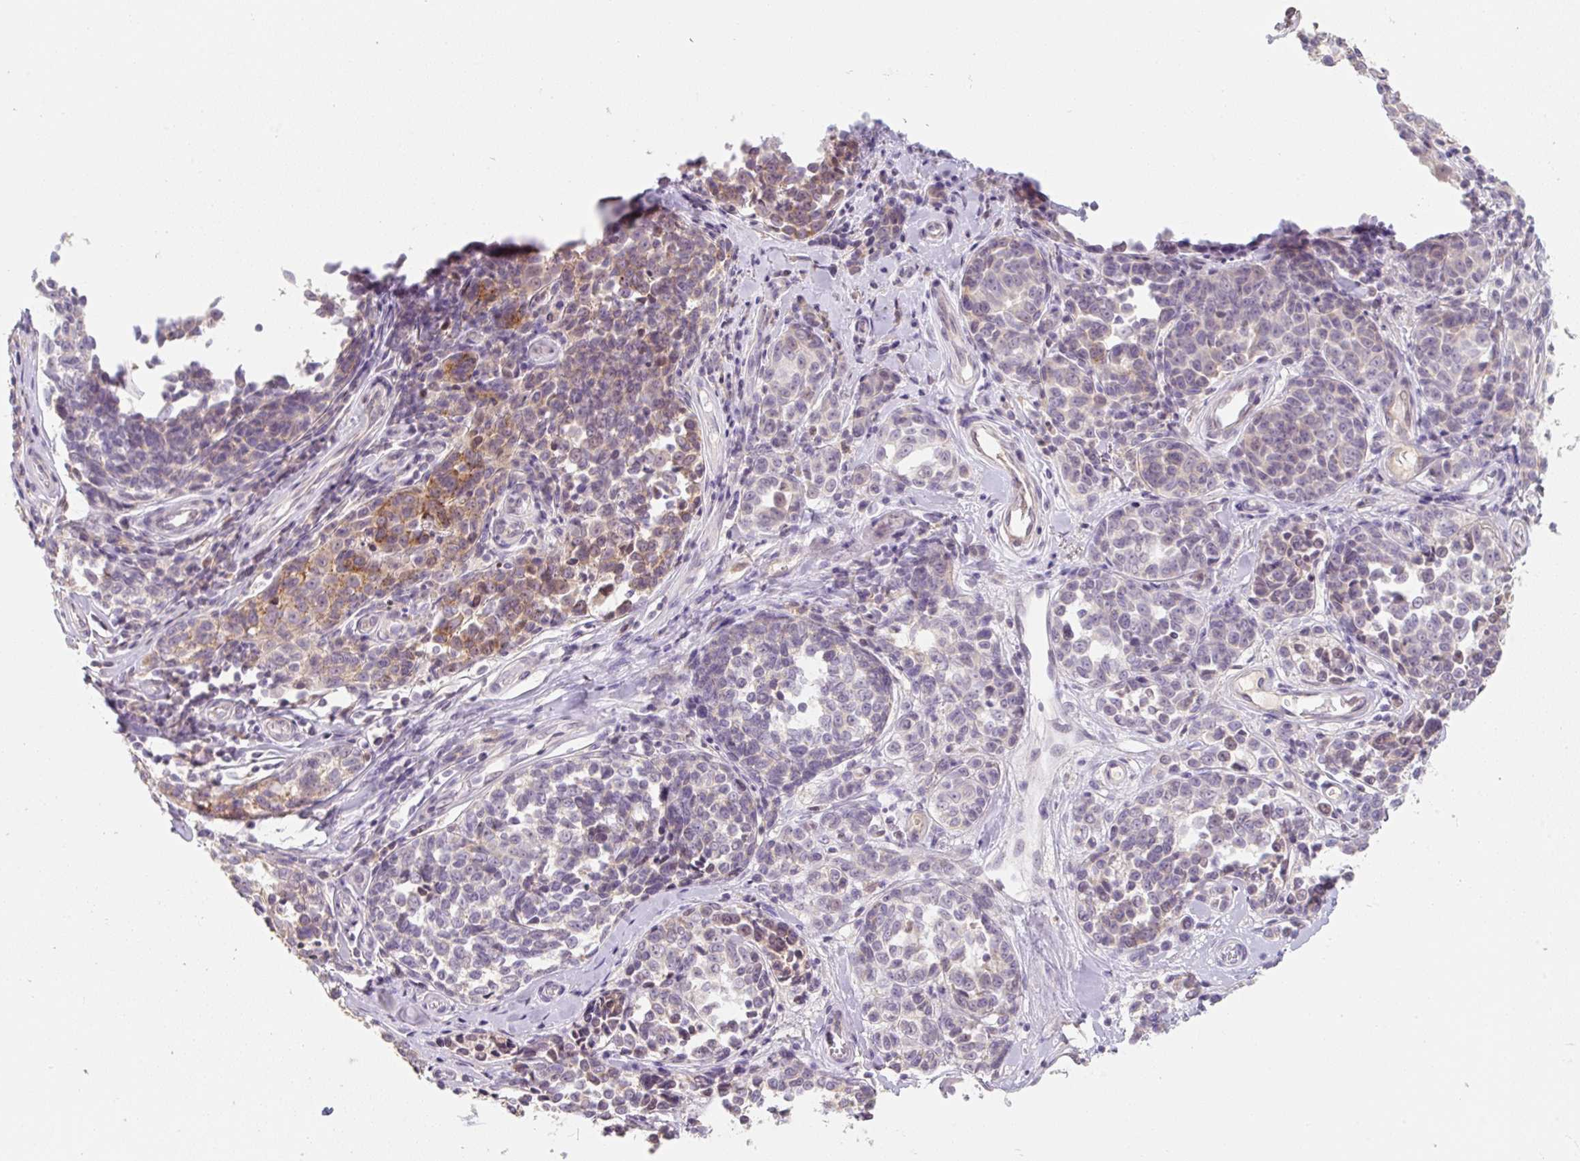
{"staining": {"intensity": "moderate", "quantity": "<25%", "location": "cytoplasmic/membranous"}, "tissue": "melanoma", "cell_type": "Tumor cells", "image_type": "cancer", "snomed": [{"axis": "morphology", "description": "Malignant melanoma, NOS"}, {"axis": "topography", "description": "Skin"}], "caption": "Immunohistochemical staining of human melanoma shows low levels of moderate cytoplasmic/membranous protein positivity in approximately <25% of tumor cells. The staining is performed using DAB brown chromogen to label protein expression. The nuclei are counter-stained blue using hematoxylin.", "gene": "MIA2", "patient": {"sex": "female", "age": 64}}